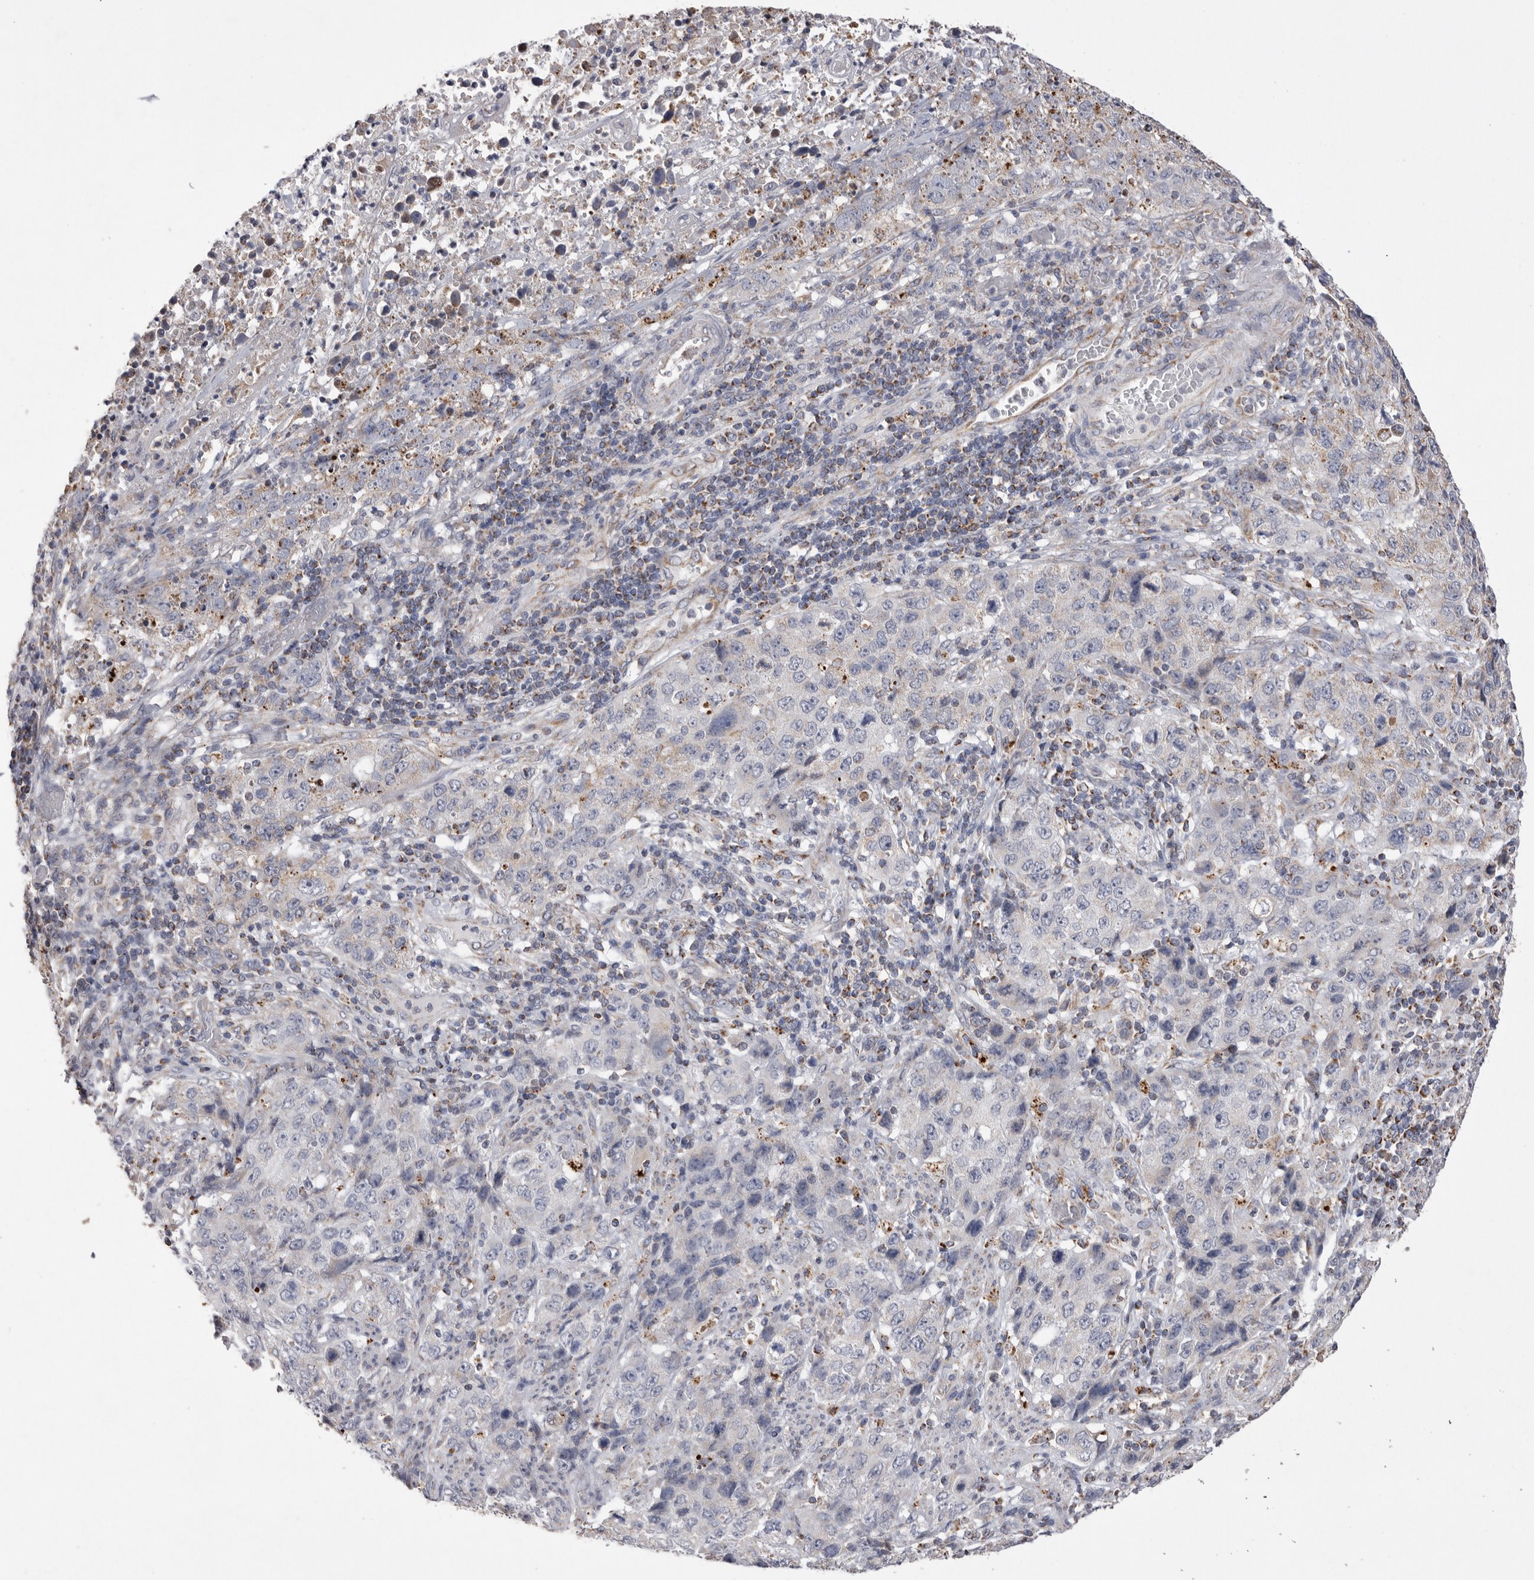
{"staining": {"intensity": "negative", "quantity": "none", "location": "none"}, "tissue": "stomach cancer", "cell_type": "Tumor cells", "image_type": "cancer", "snomed": [{"axis": "morphology", "description": "Adenocarcinoma, NOS"}, {"axis": "topography", "description": "Stomach"}], "caption": "This is an immunohistochemistry (IHC) image of human stomach cancer (adenocarcinoma). There is no staining in tumor cells.", "gene": "VDAC3", "patient": {"sex": "male", "age": 48}}